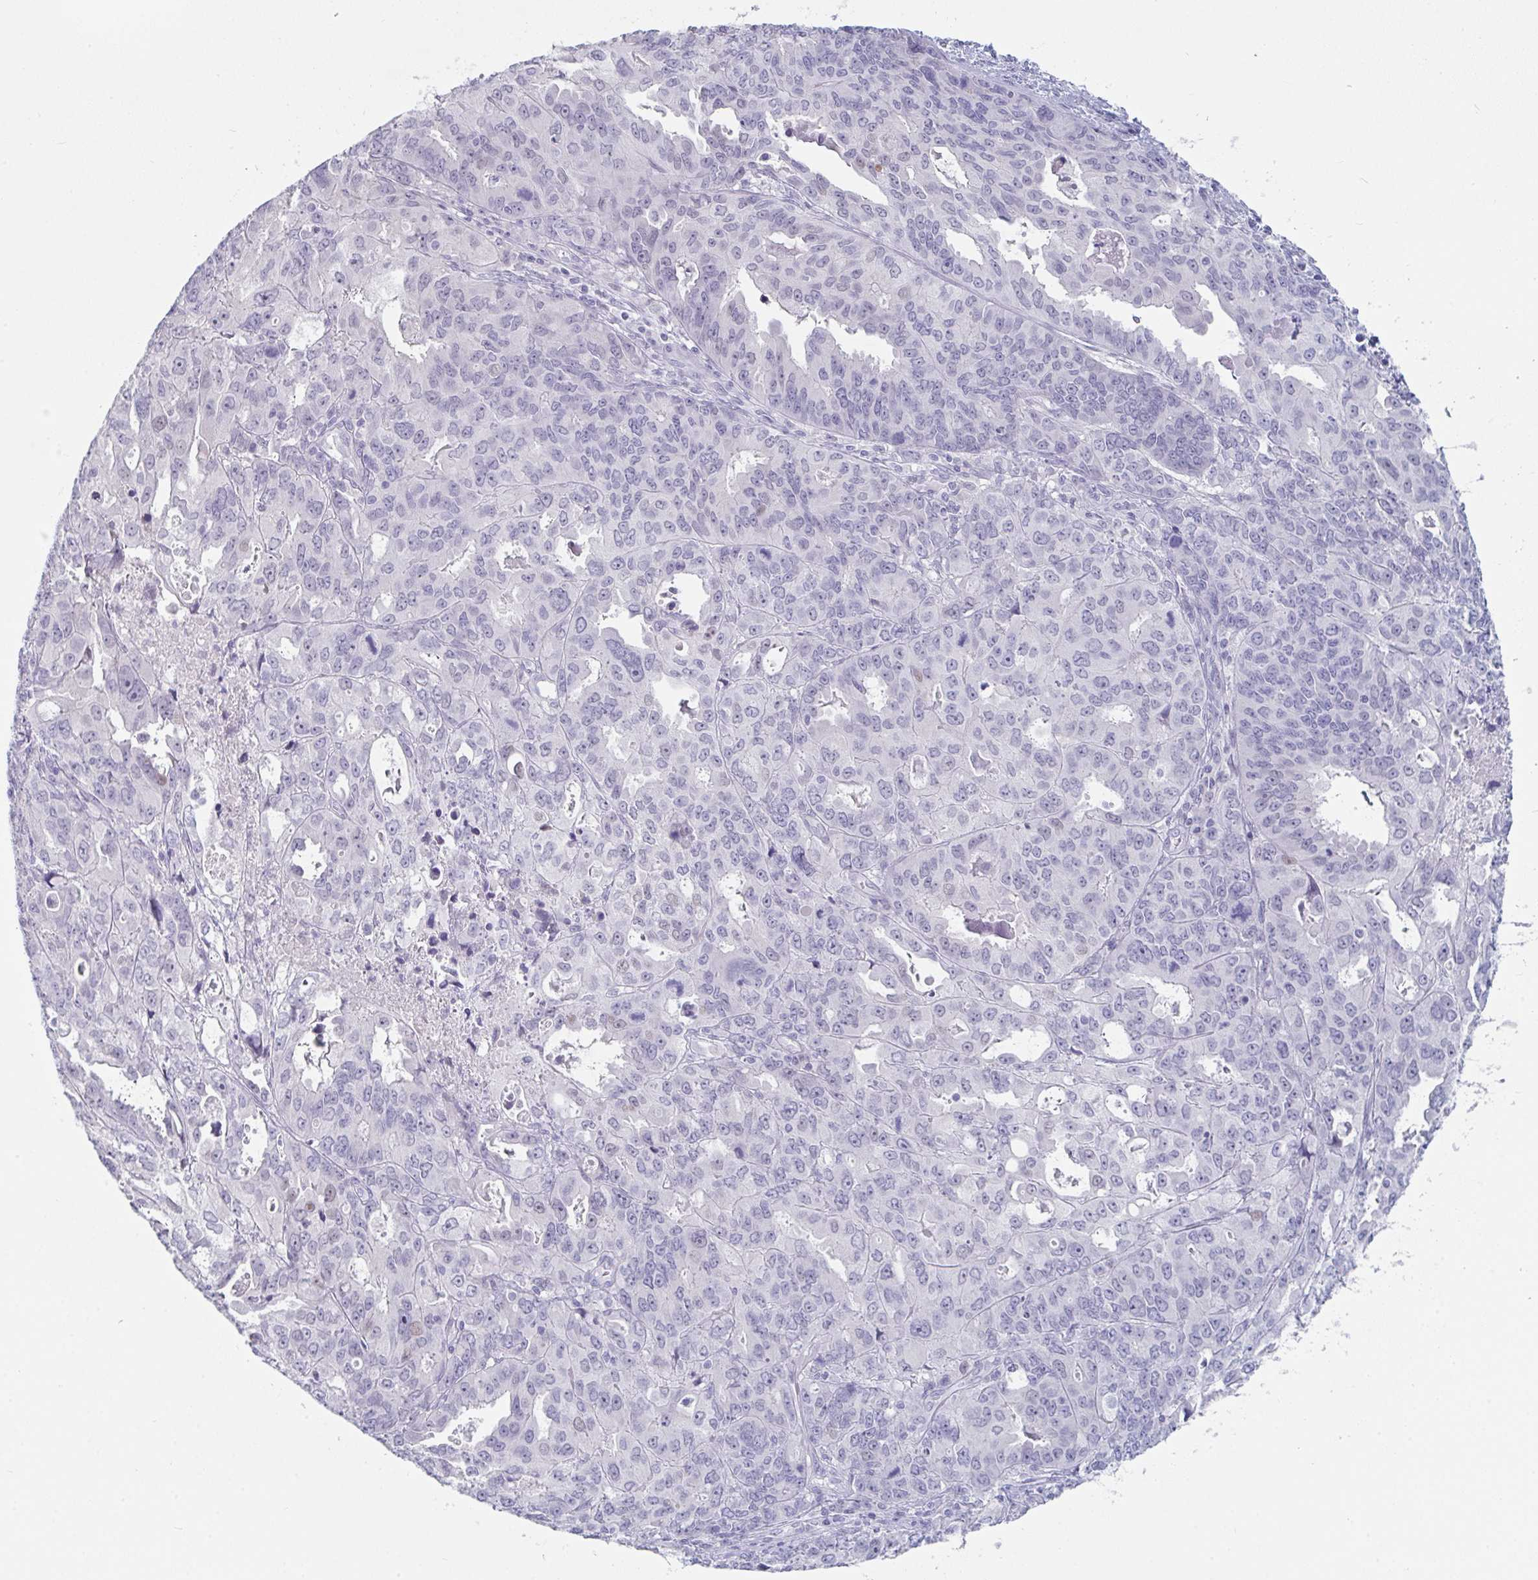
{"staining": {"intensity": "negative", "quantity": "none", "location": "none"}, "tissue": "endometrial cancer", "cell_type": "Tumor cells", "image_type": "cancer", "snomed": [{"axis": "morphology", "description": "Adenocarcinoma, NOS"}, {"axis": "topography", "description": "Uterus"}], "caption": "Immunohistochemistry (IHC) of endometrial cancer displays no staining in tumor cells. (IHC, brightfield microscopy, high magnification).", "gene": "RUBCN", "patient": {"sex": "female", "age": 79}}